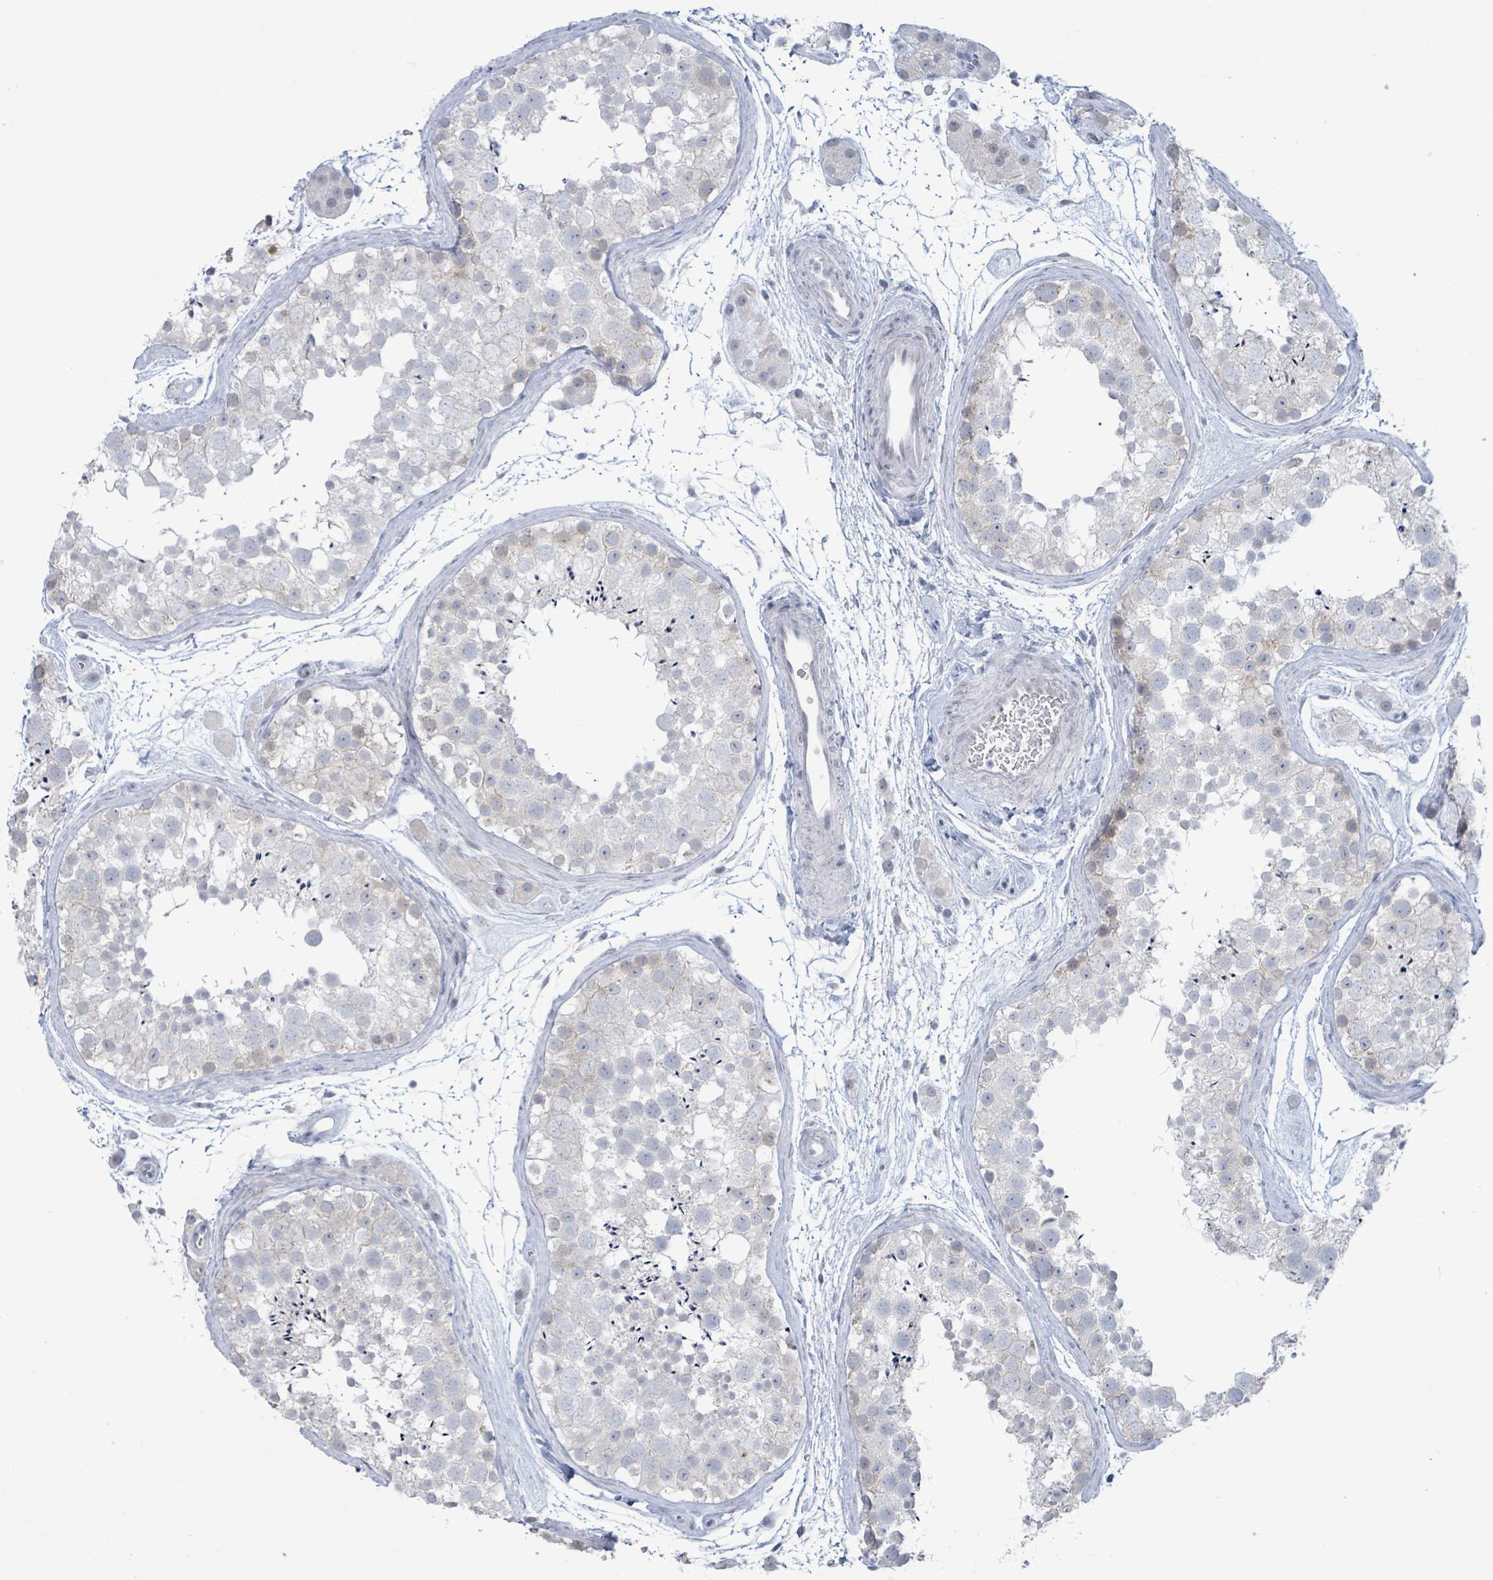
{"staining": {"intensity": "negative", "quantity": "none", "location": "none"}, "tissue": "testis", "cell_type": "Cells in seminiferous ducts", "image_type": "normal", "snomed": [{"axis": "morphology", "description": "Normal tissue, NOS"}, {"axis": "topography", "description": "Testis"}], "caption": "The immunohistochemistry histopathology image has no significant positivity in cells in seminiferous ducts of testis. (DAB (3,3'-diaminobenzidine) IHC with hematoxylin counter stain).", "gene": "LCLAT1", "patient": {"sex": "male", "age": 41}}